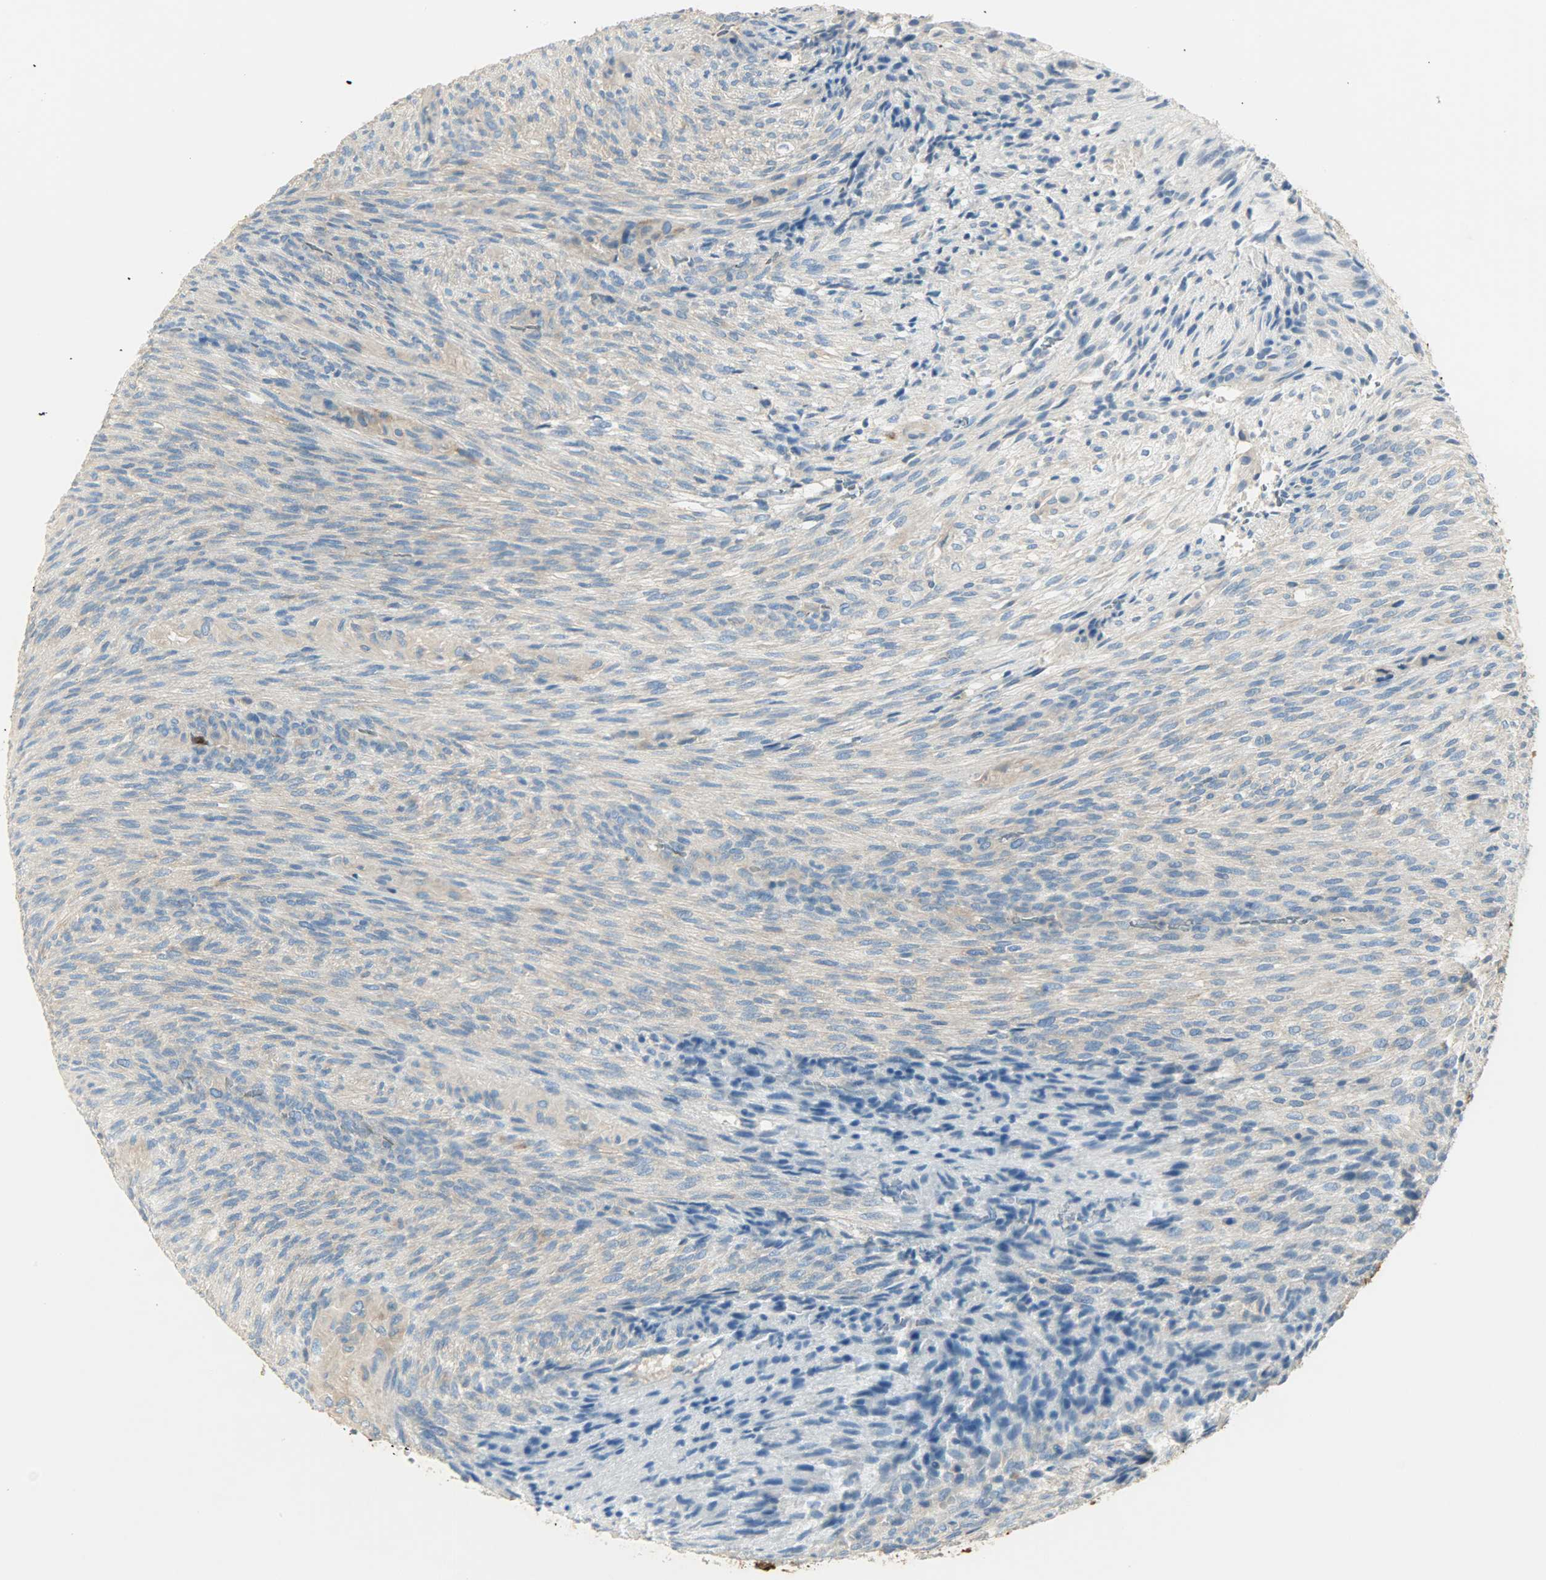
{"staining": {"intensity": "moderate", "quantity": "25%-75%", "location": "cytoplasmic/membranous"}, "tissue": "glioma", "cell_type": "Tumor cells", "image_type": "cancer", "snomed": [{"axis": "morphology", "description": "Glioma, malignant, High grade"}, {"axis": "topography", "description": "Cerebral cortex"}], "caption": "Immunohistochemical staining of glioma shows moderate cytoplasmic/membranous protein staining in approximately 25%-75% of tumor cells. (DAB IHC with brightfield microscopy, high magnification).", "gene": "WARS1", "patient": {"sex": "female", "age": 55}}